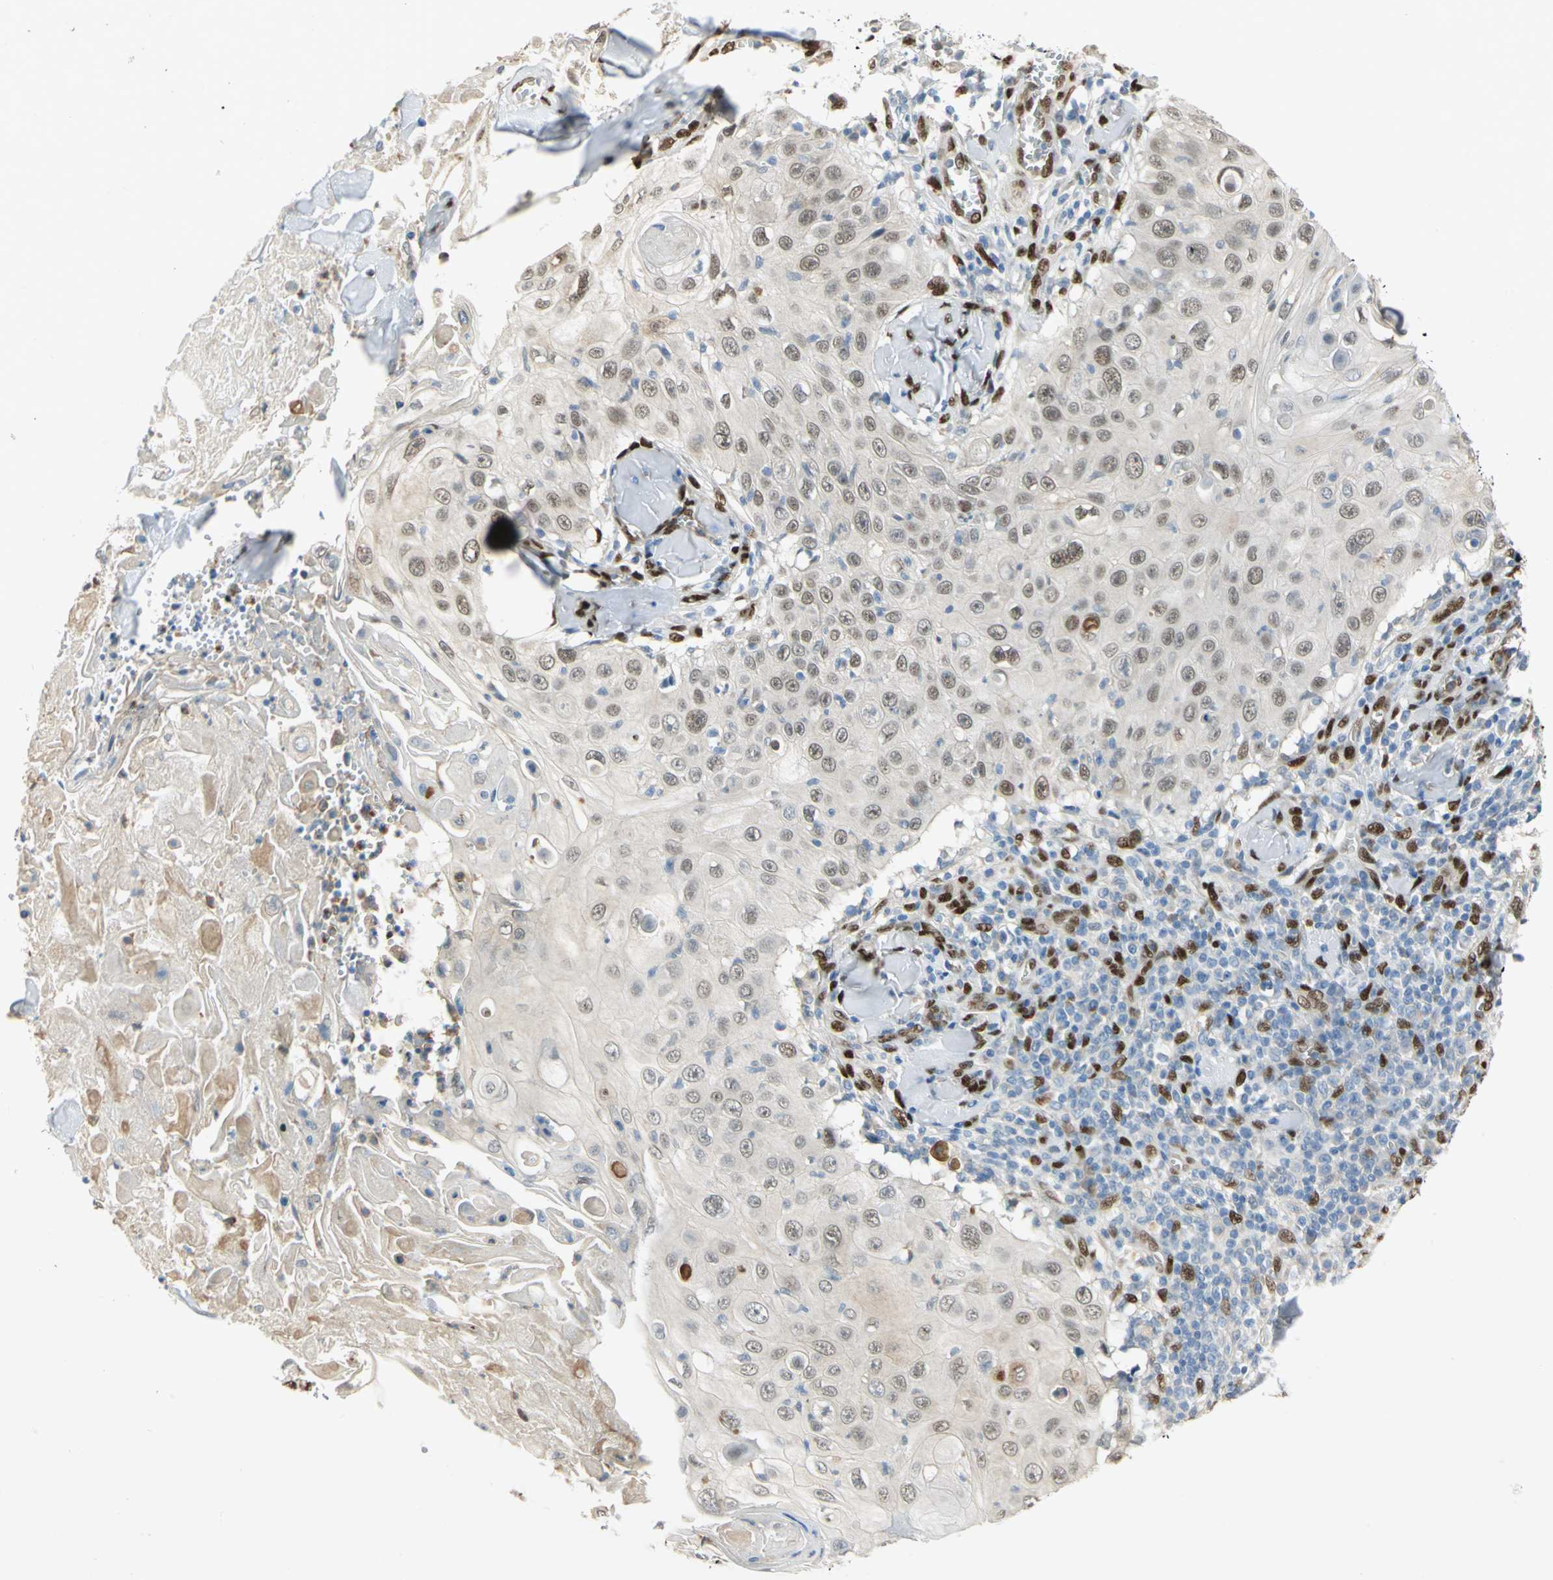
{"staining": {"intensity": "weak", "quantity": ">75%", "location": "nuclear"}, "tissue": "skin cancer", "cell_type": "Tumor cells", "image_type": "cancer", "snomed": [{"axis": "morphology", "description": "Squamous cell carcinoma, NOS"}, {"axis": "topography", "description": "Skin"}], "caption": "This histopathology image shows IHC staining of skin squamous cell carcinoma, with low weak nuclear positivity in about >75% of tumor cells.", "gene": "RBFOX2", "patient": {"sex": "male", "age": 86}}